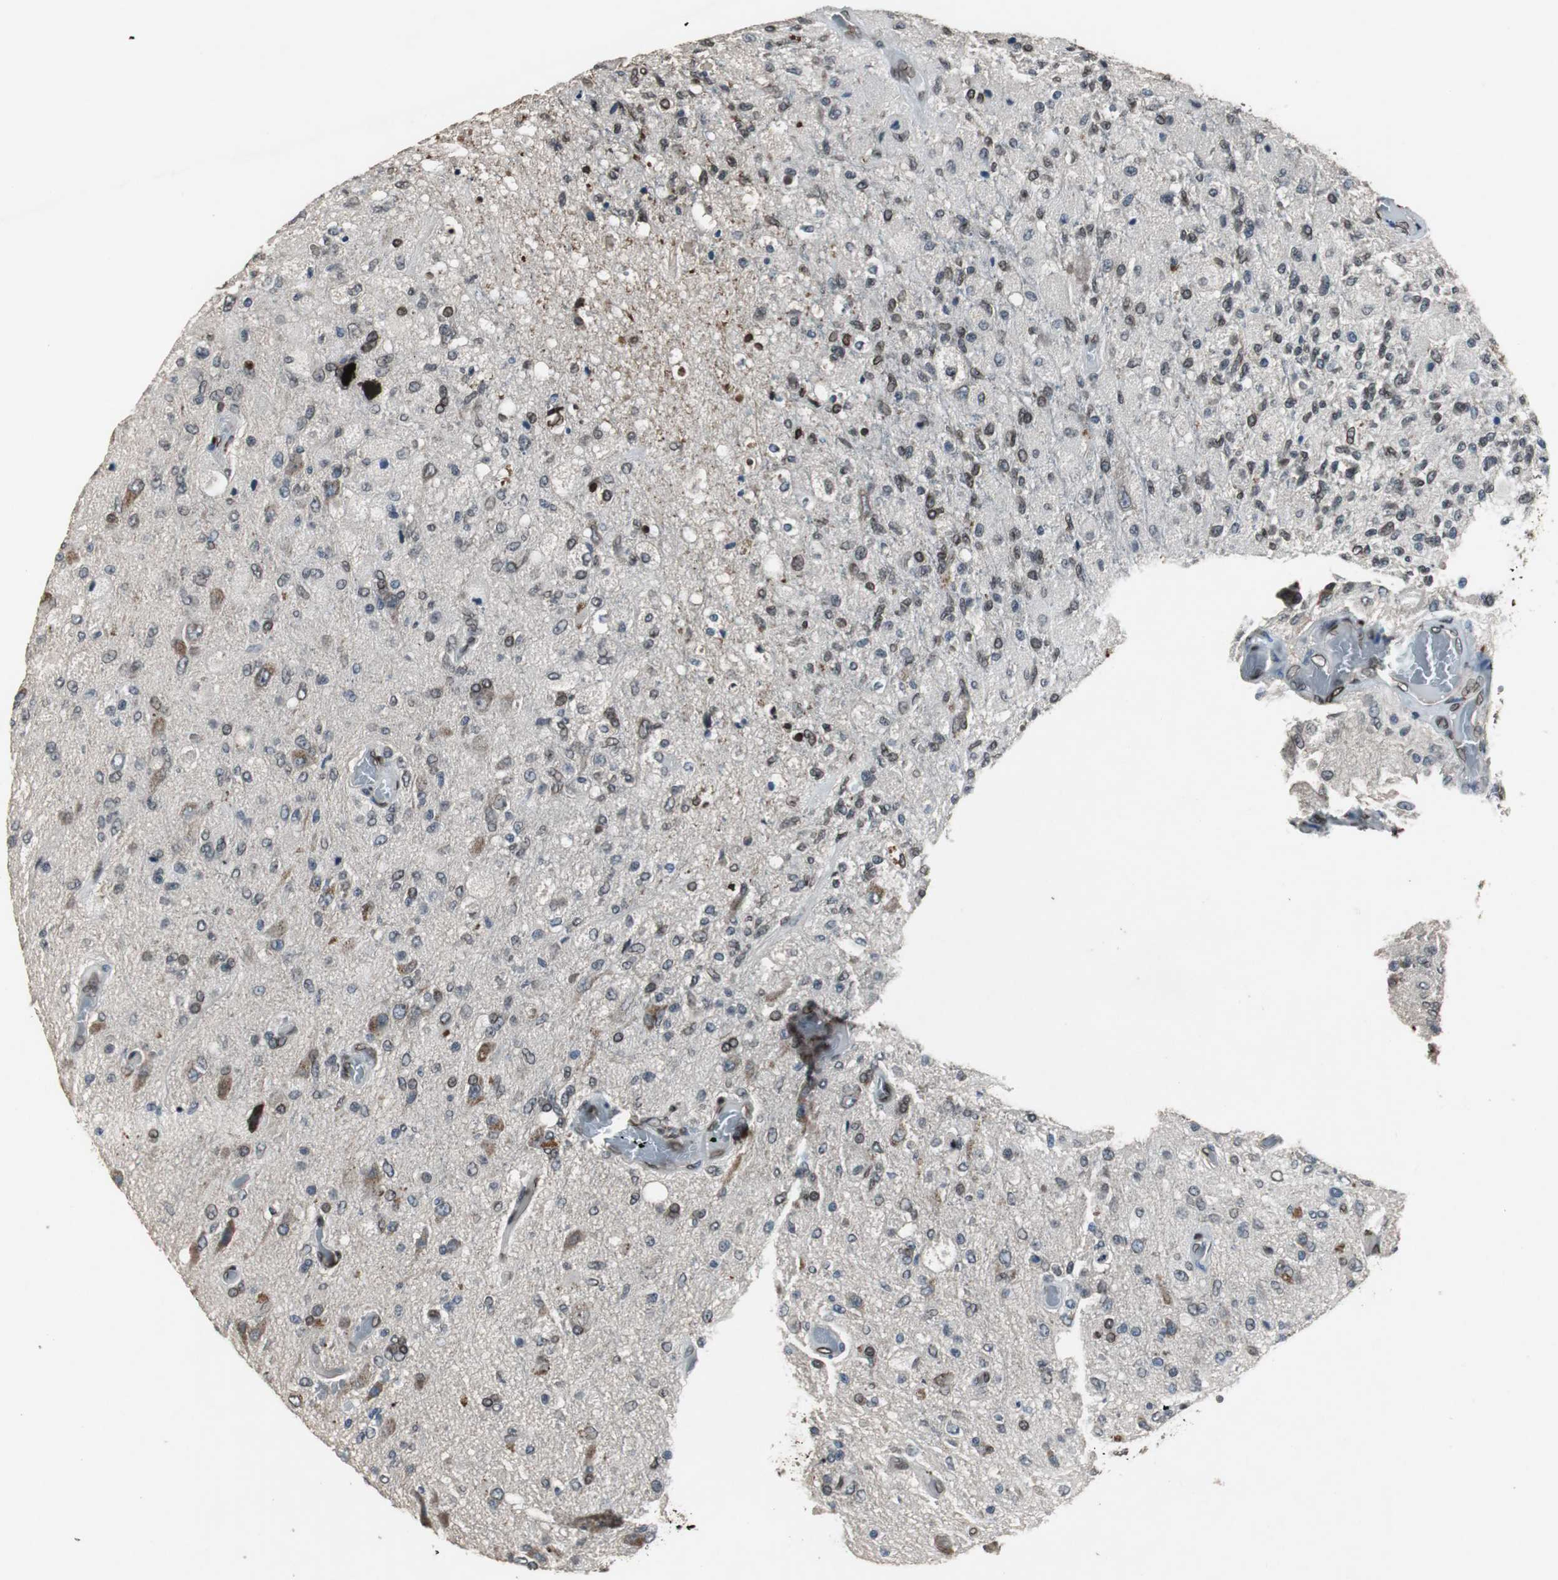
{"staining": {"intensity": "strong", "quantity": "25%-75%", "location": "cytoplasmic/membranous,nuclear"}, "tissue": "glioma", "cell_type": "Tumor cells", "image_type": "cancer", "snomed": [{"axis": "morphology", "description": "Normal tissue, NOS"}, {"axis": "morphology", "description": "Glioma, malignant, High grade"}, {"axis": "topography", "description": "Cerebral cortex"}], "caption": "An image showing strong cytoplasmic/membranous and nuclear staining in about 25%-75% of tumor cells in glioma, as visualized by brown immunohistochemical staining.", "gene": "LMNA", "patient": {"sex": "male", "age": 77}}